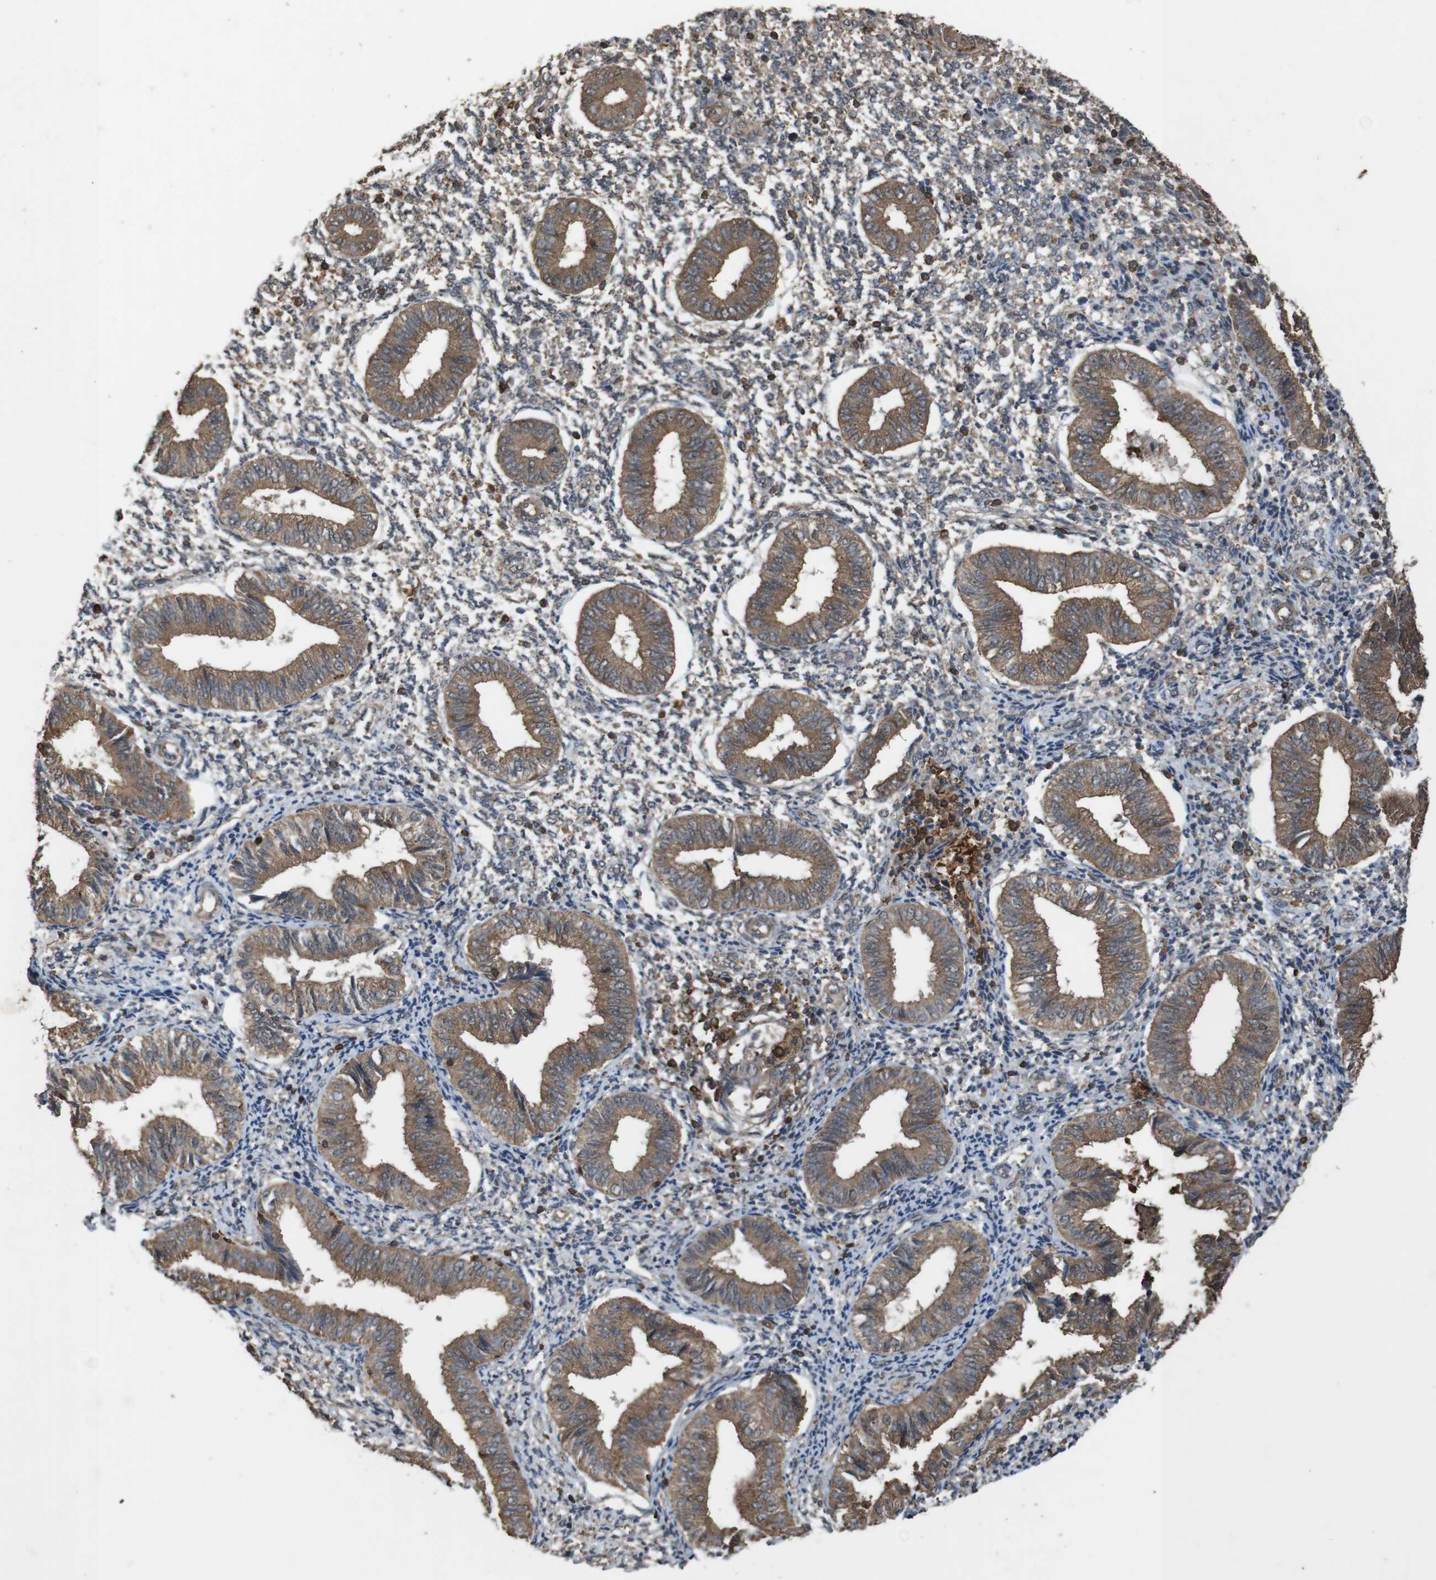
{"staining": {"intensity": "weak", "quantity": "25%-75%", "location": "cytoplasmic/membranous"}, "tissue": "endometrium", "cell_type": "Cells in endometrial stroma", "image_type": "normal", "snomed": [{"axis": "morphology", "description": "Normal tissue, NOS"}, {"axis": "topography", "description": "Endometrium"}], "caption": "IHC image of benign human endometrium stained for a protein (brown), which reveals low levels of weak cytoplasmic/membranous positivity in approximately 25%-75% of cells in endometrial stroma.", "gene": "BAG4", "patient": {"sex": "female", "age": 50}}